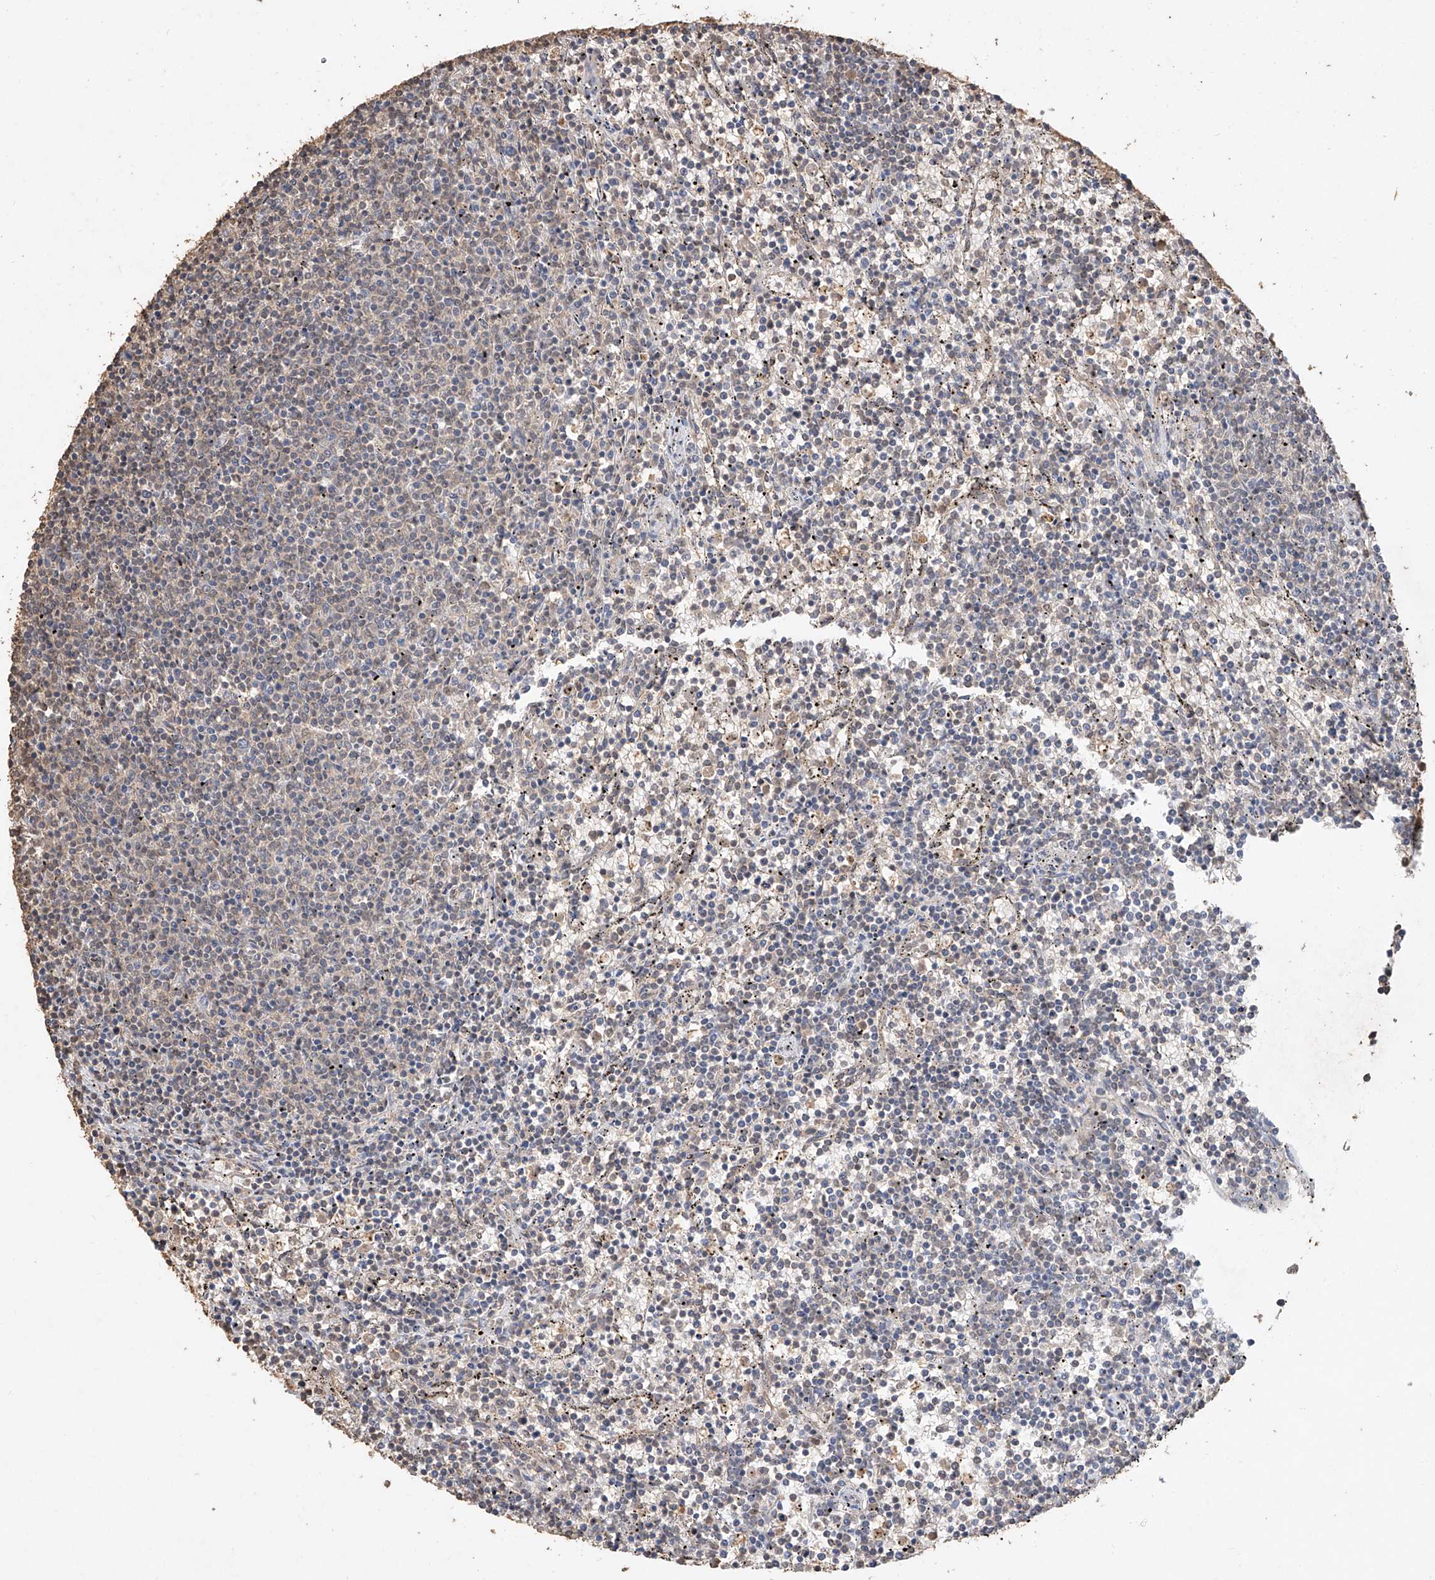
{"staining": {"intensity": "negative", "quantity": "none", "location": "none"}, "tissue": "lymphoma", "cell_type": "Tumor cells", "image_type": "cancer", "snomed": [{"axis": "morphology", "description": "Malignant lymphoma, non-Hodgkin's type, Low grade"}, {"axis": "topography", "description": "Spleen"}], "caption": "Micrograph shows no significant protein positivity in tumor cells of malignant lymphoma, non-Hodgkin's type (low-grade).", "gene": "ELOVL1", "patient": {"sex": "female", "age": 50}}